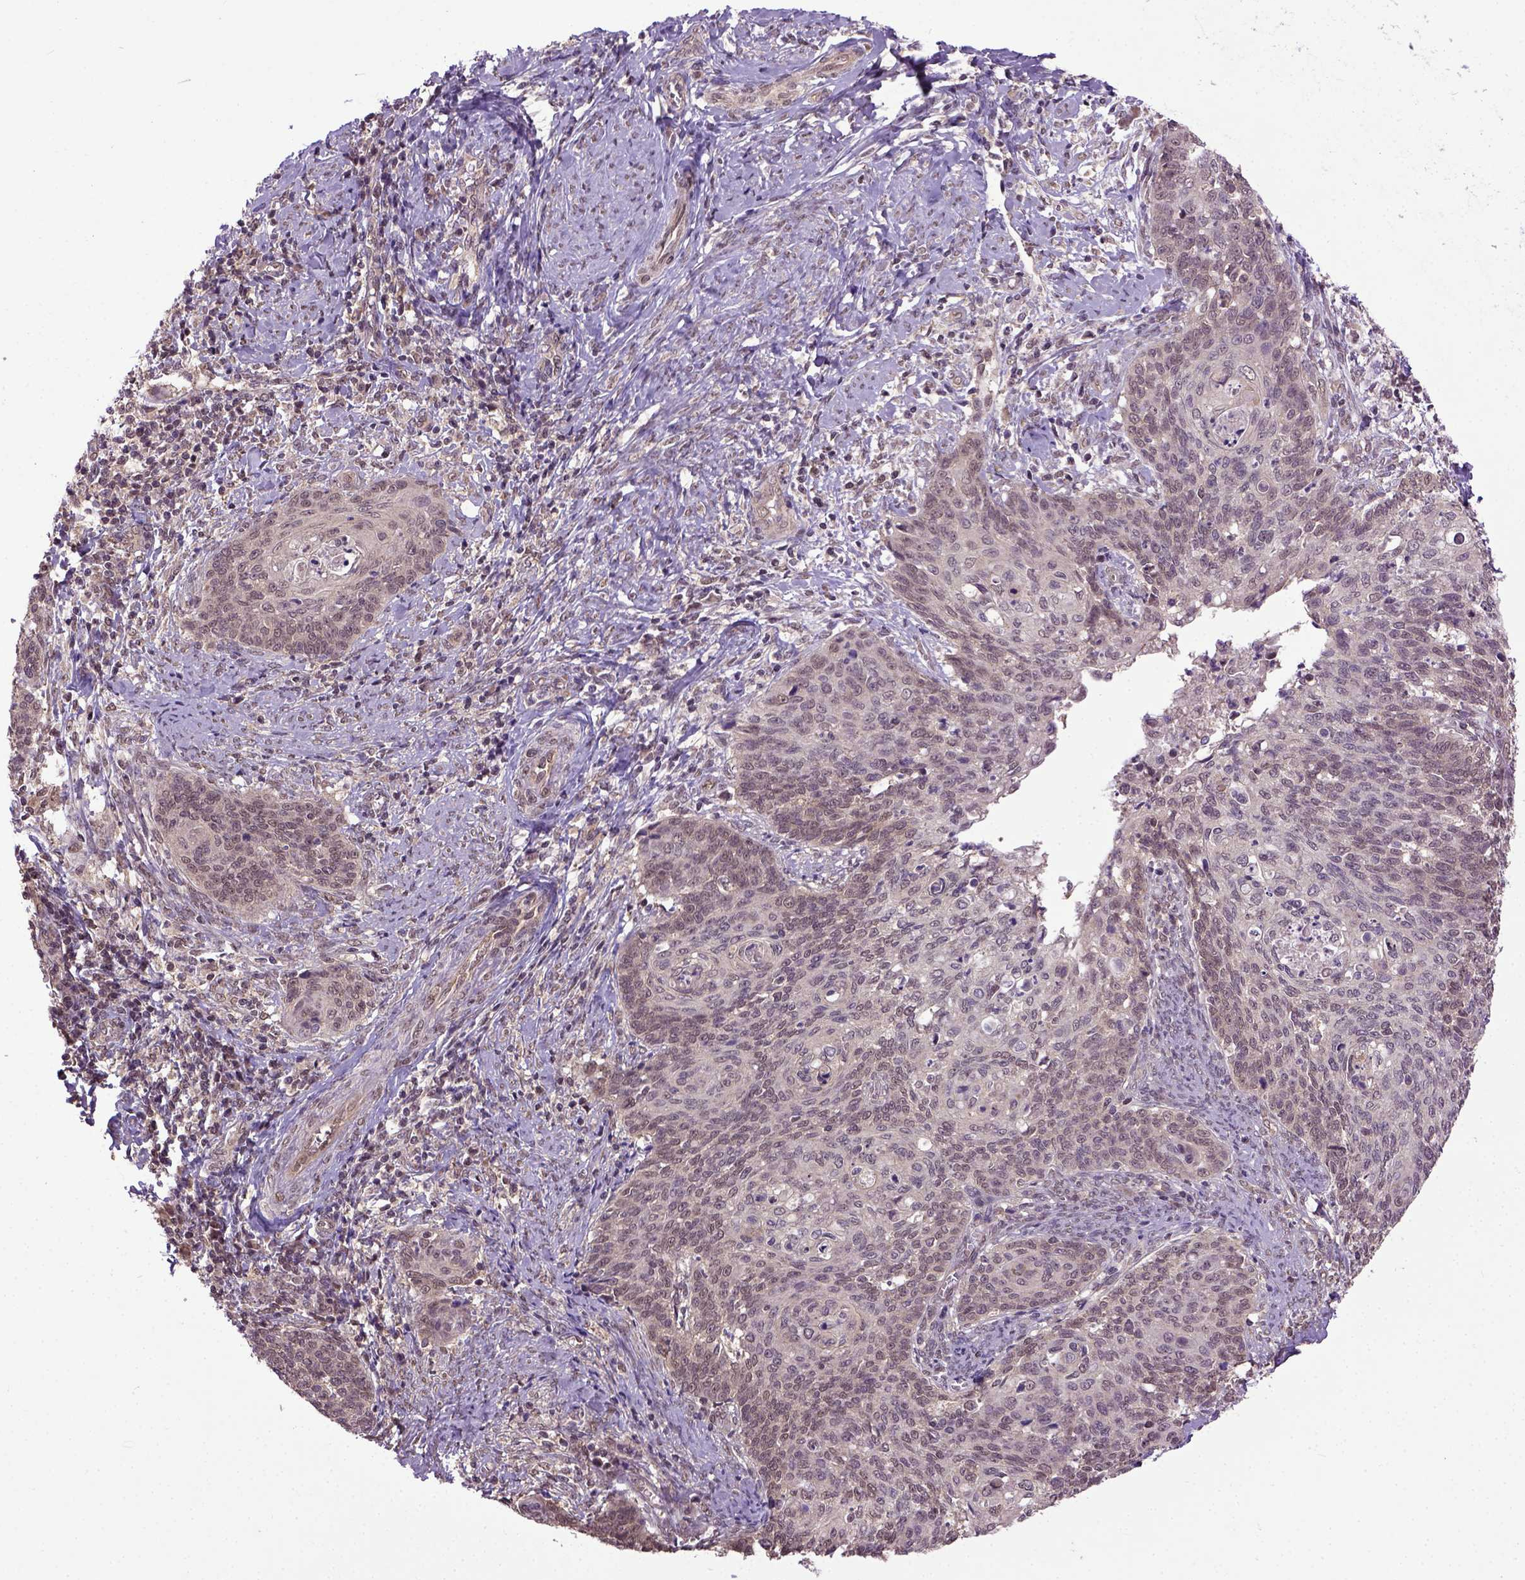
{"staining": {"intensity": "weak", "quantity": ">75%", "location": "nuclear"}, "tissue": "cervical cancer", "cell_type": "Tumor cells", "image_type": "cancer", "snomed": [{"axis": "morphology", "description": "Normal tissue, NOS"}, {"axis": "morphology", "description": "Squamous cell carcinoma, NOS"}, {"axis": "topography", "description": "Cervix"}], "caption": "Immunohistochemical staining of cervical cancer (squamous cell carcinoma) displays low levels of weak nuclear protein expression in approximately >75% of tumor cells. (DAB (3,3'-diaminobenzidine) IHC, brown staining for protein, blue staining for nuclei).", "gene": "UBA3", "patient": {"sex": "female", "age": 39}}